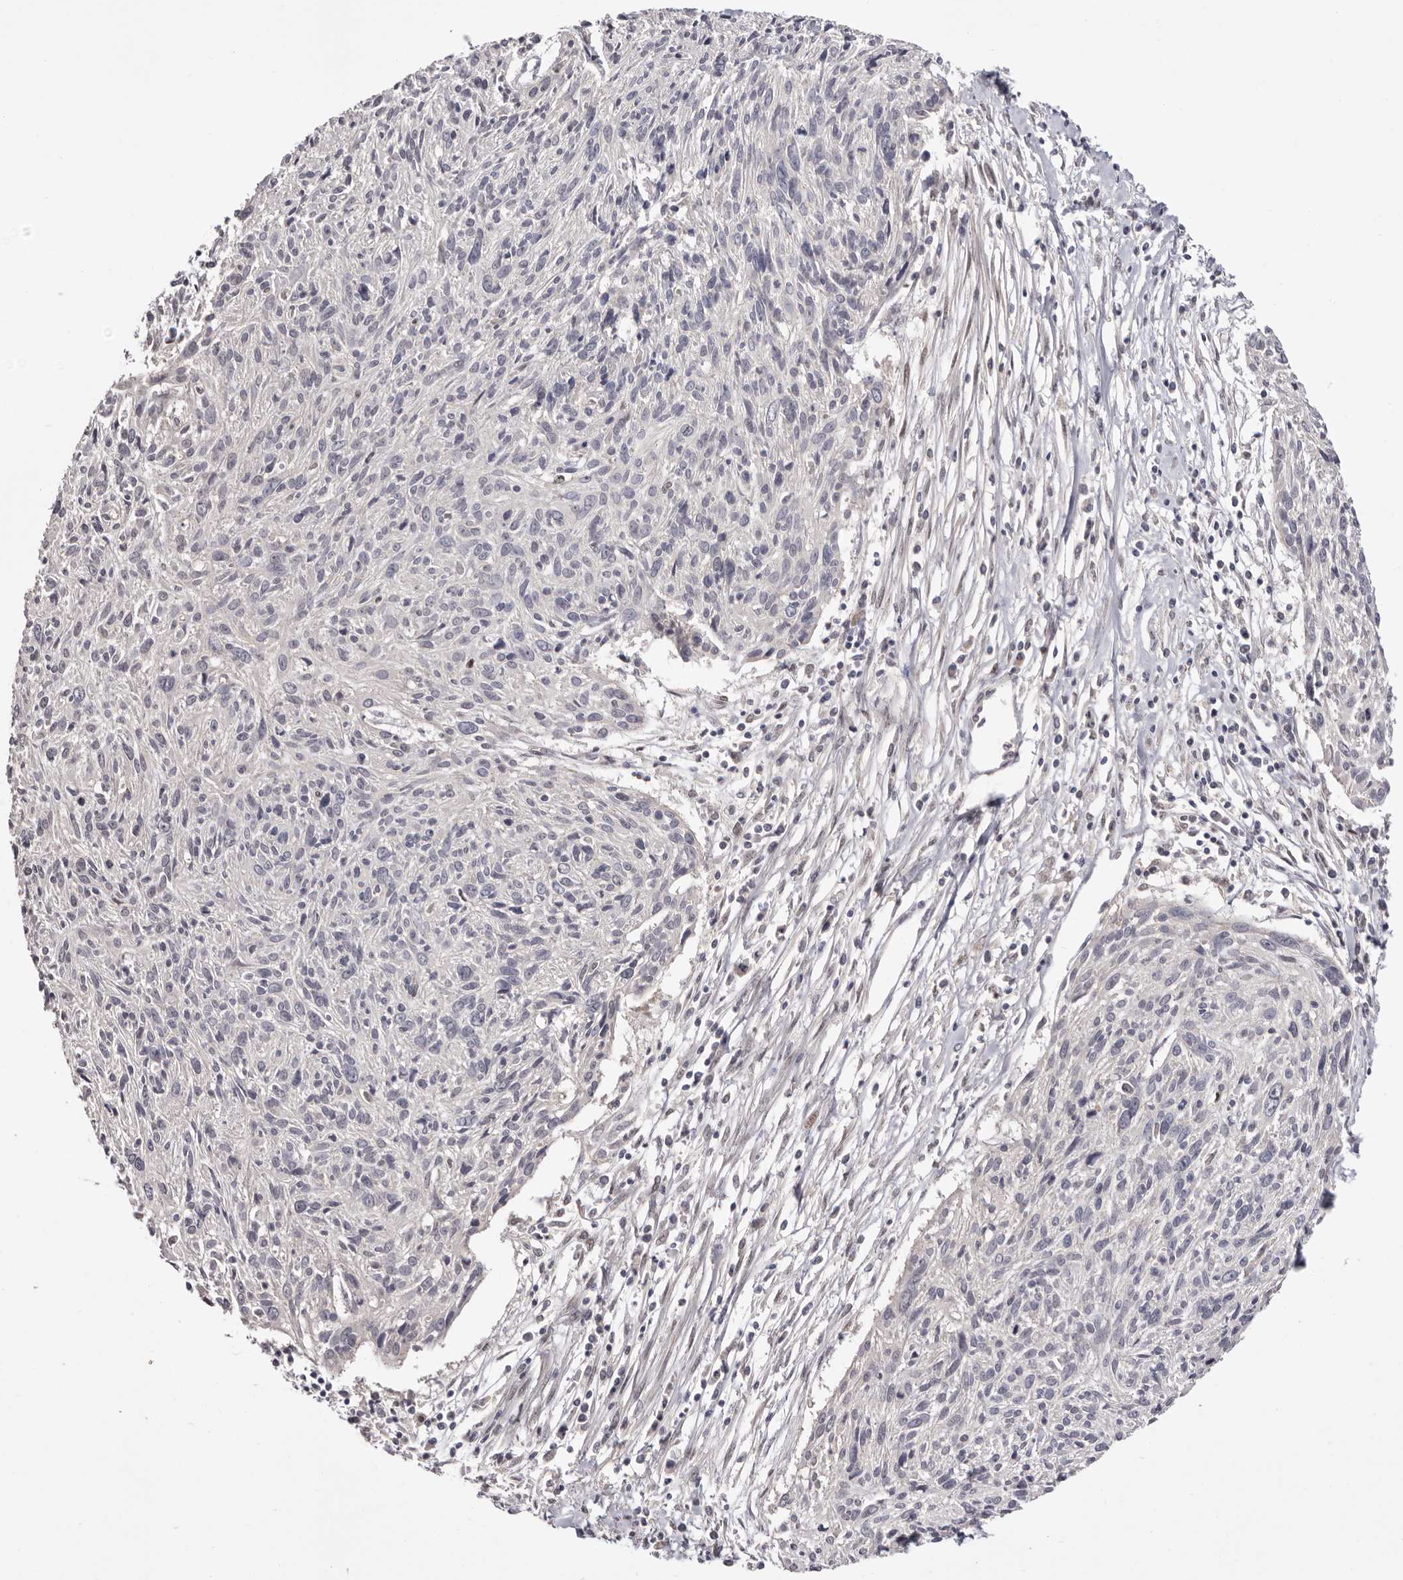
{"staining": {"intensity": "negative", "quantity": "none", "location": "none"}, "tissue": "cervical cancer", "cell_type": "Tumor cells", "image_type": "cancer", "snomed": [{"axis": "morphology", "description": "Squamous cell carcinoma, NOS"}, {"axis": "topography", "description": "Cervix"}], "caption": "High power microscopy micrograph of an IHC micrograph of cervical squamous cell carcinoma, revealing no significant positivity in tumor cells.", "gene": "LMLN", "patient": {"sex": "female", "age": 51}}